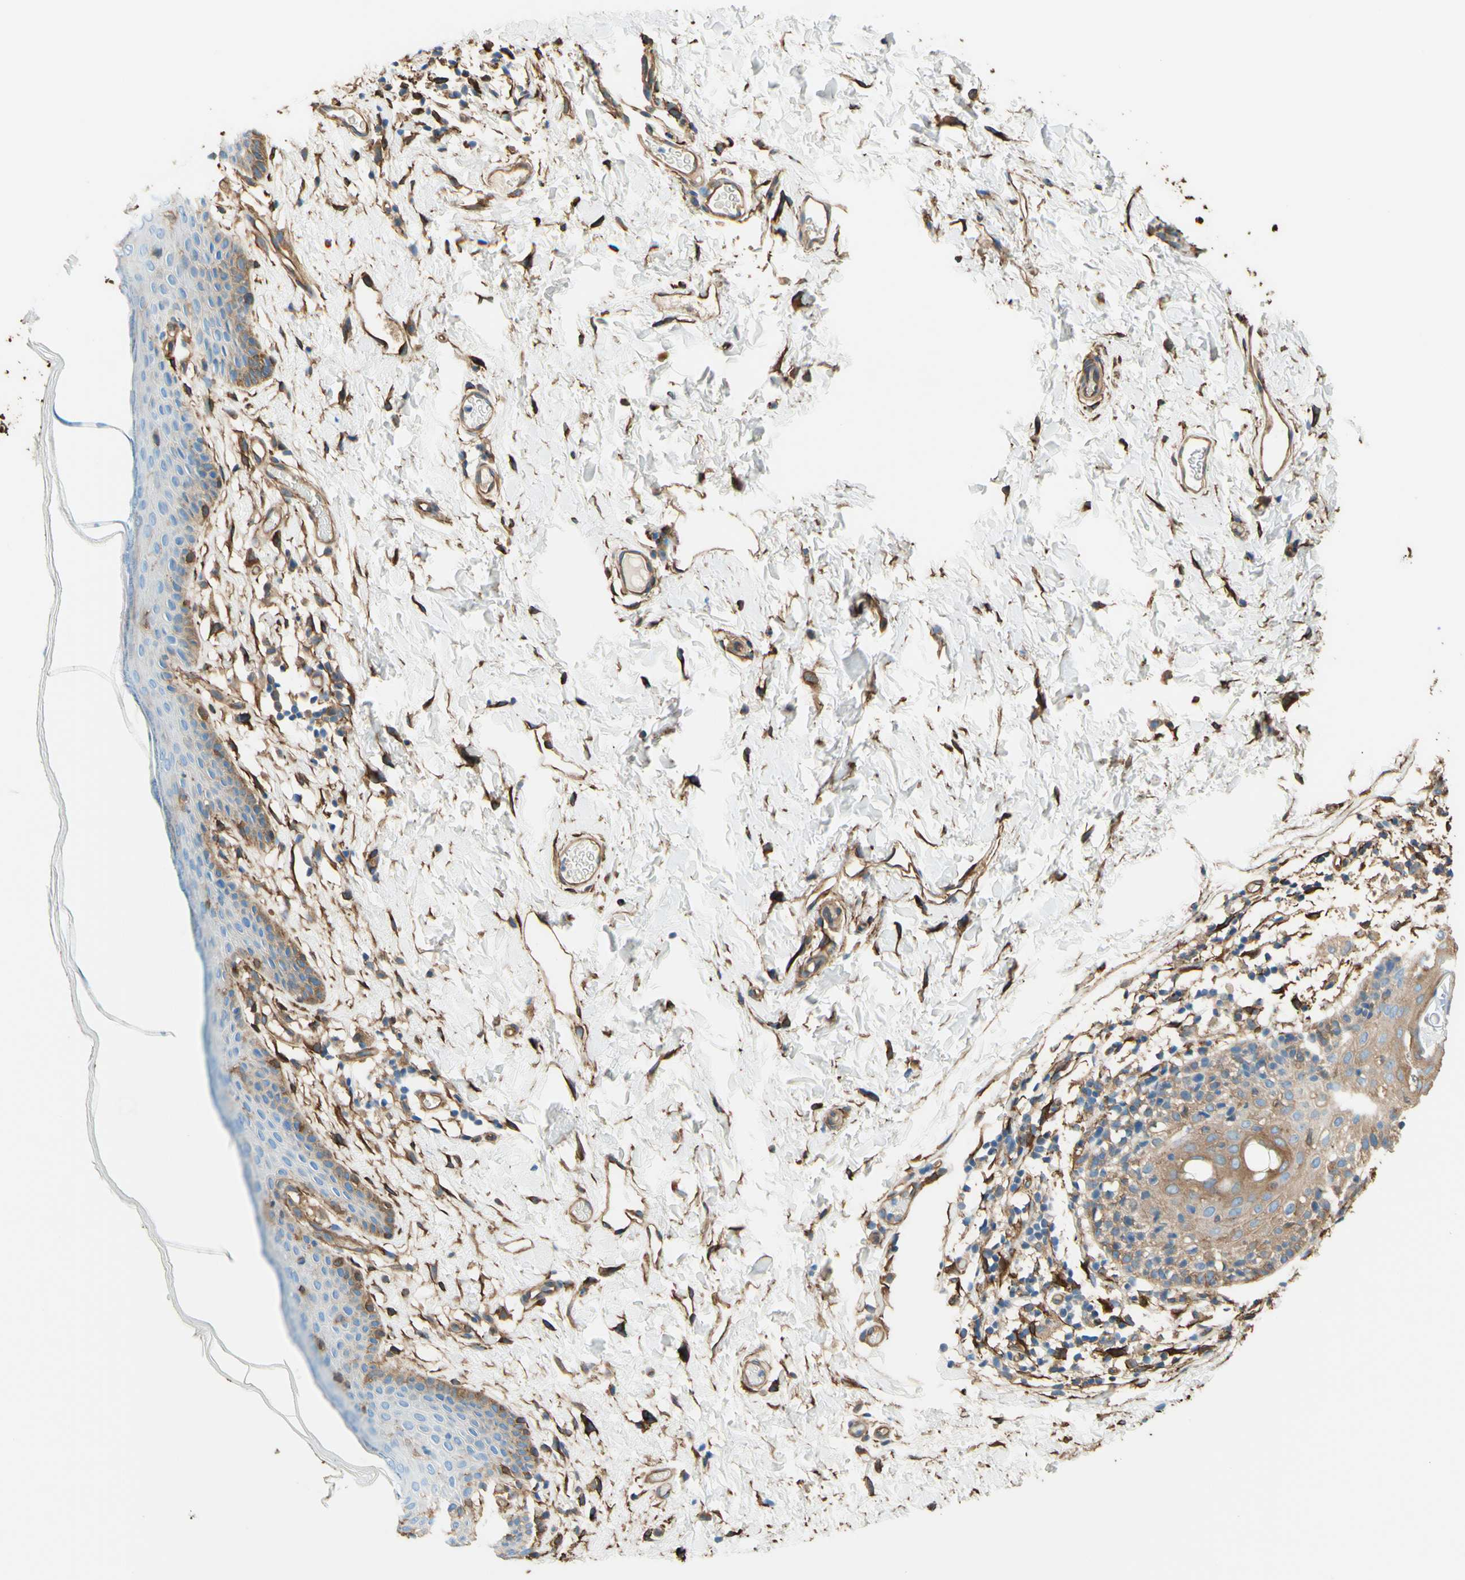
{"staining": {"intensity": "negative", "quantity": "none", "location": "none"}, "tissue": "skin", "cell_type": "Epidermal cells", "image_type": "normal", "snomed": [{"axis": "morphology", "description": "Normal tissue, NOS"}, {"axis": "topography", "description": "Adipose tissue"}, {"axis": "topography", "description": "Vascular tissue"}, {"axis": "topography", "description": "Anal"}, {"axis": "topography", "description": "Peripheral nerve tissue"}], "caption": "The IHC micrograph has no significant positivity in epidermal cells of skin. (DAB IHC with hematoxylin counter stain).", "gene": "DPYSL3", "patient": {"sex": "female", "age": 54}}